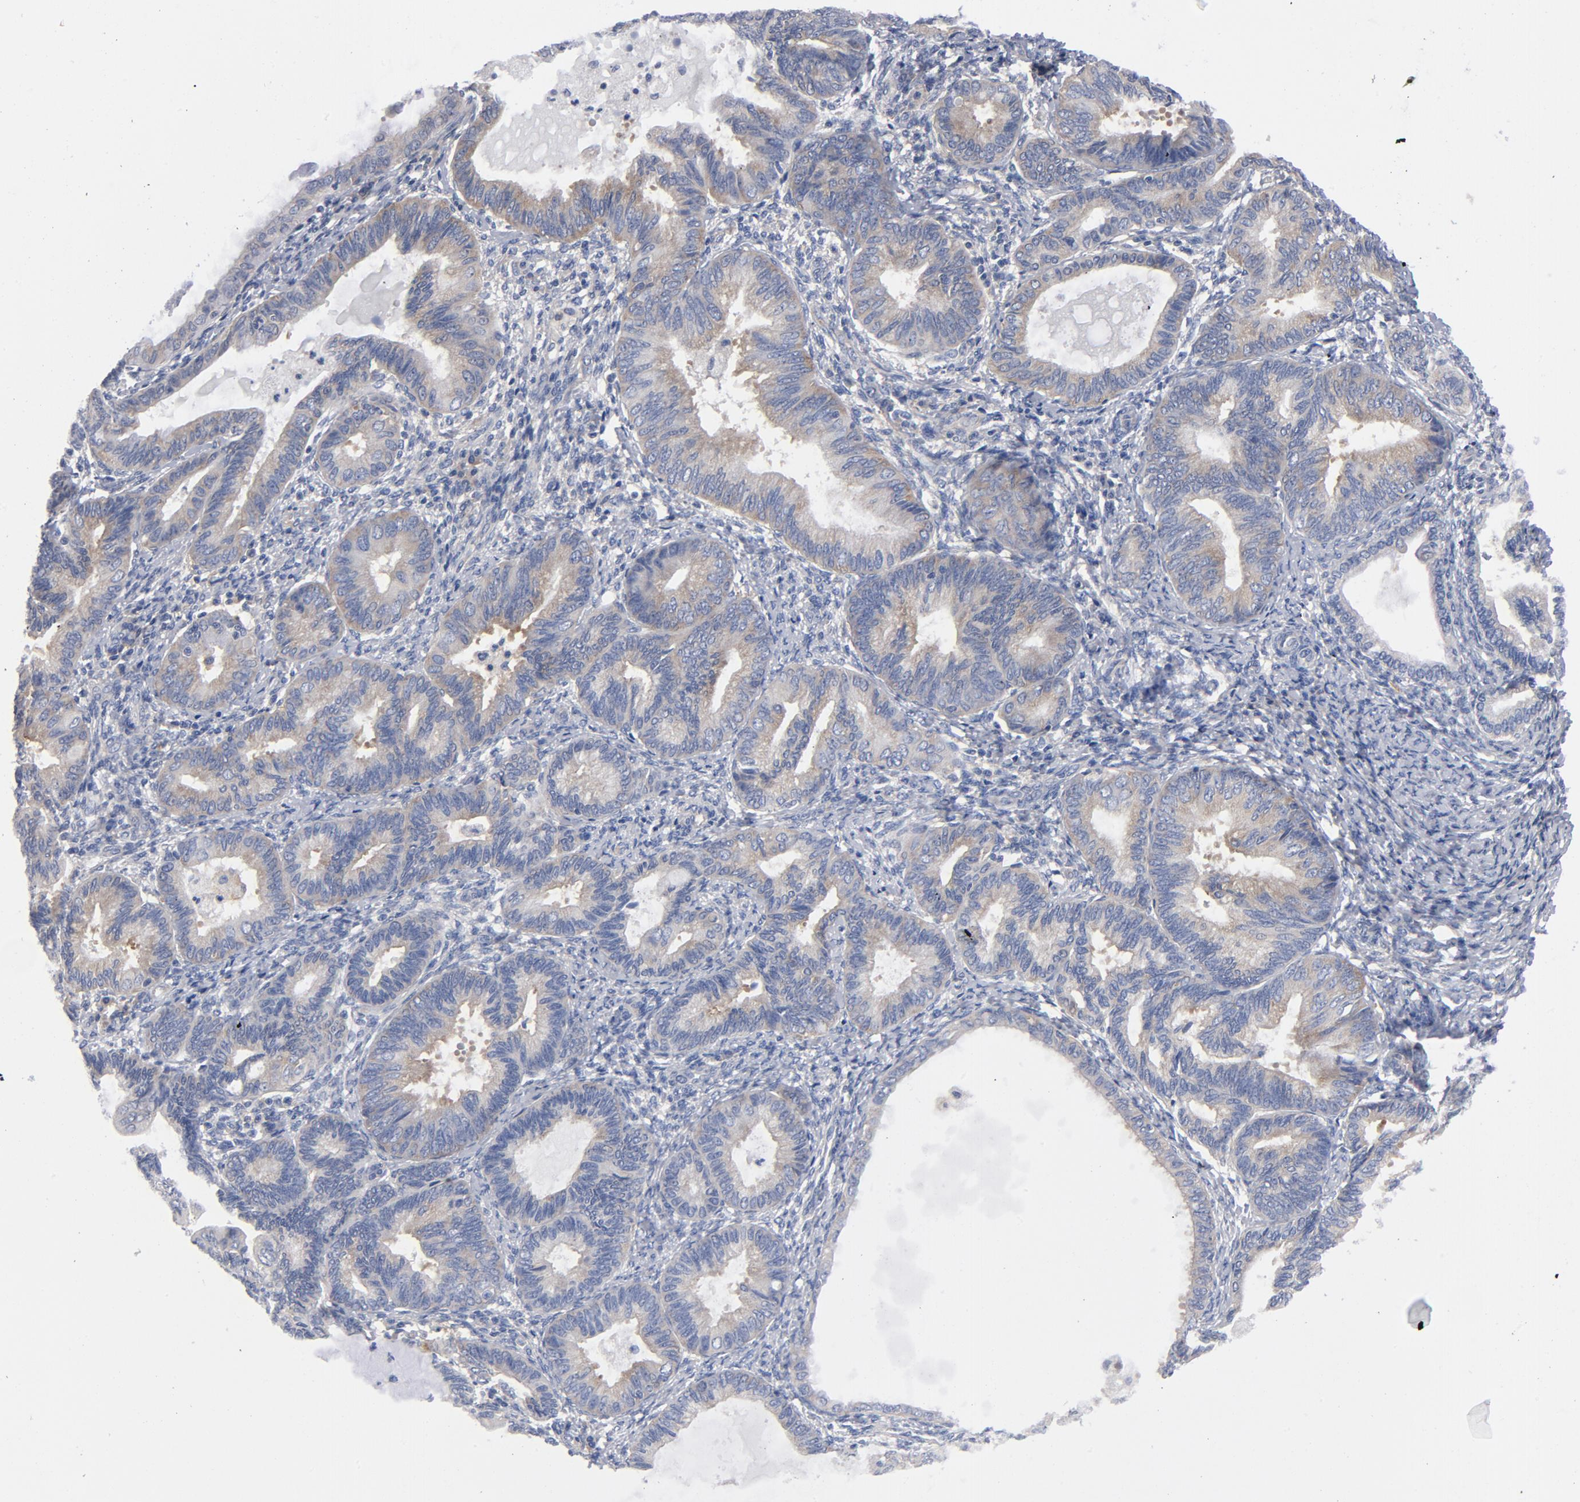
{"staining": {"intensity": "moderate", "quantity": "25%-75%", "location": "cytoplasmic/membranous"}, "tissue": "endometrial cancer", "cell_type": "Tumor cells", "image_type": "cancer", "snomed": [{"axis": "morphology", "description": "Adenocarcinoma, NOS"}, {"axis": "topography", "description": "Endometrium"}], "caption": "Human endometrial cancer (adenocarcinoma) stained with a brown dye reveals moderate cytoplasmic/membranous positive expression in about 25%-75% of tumor cells.", "gene": "CD86", "patient": {"sex": "female", "age": 63}}